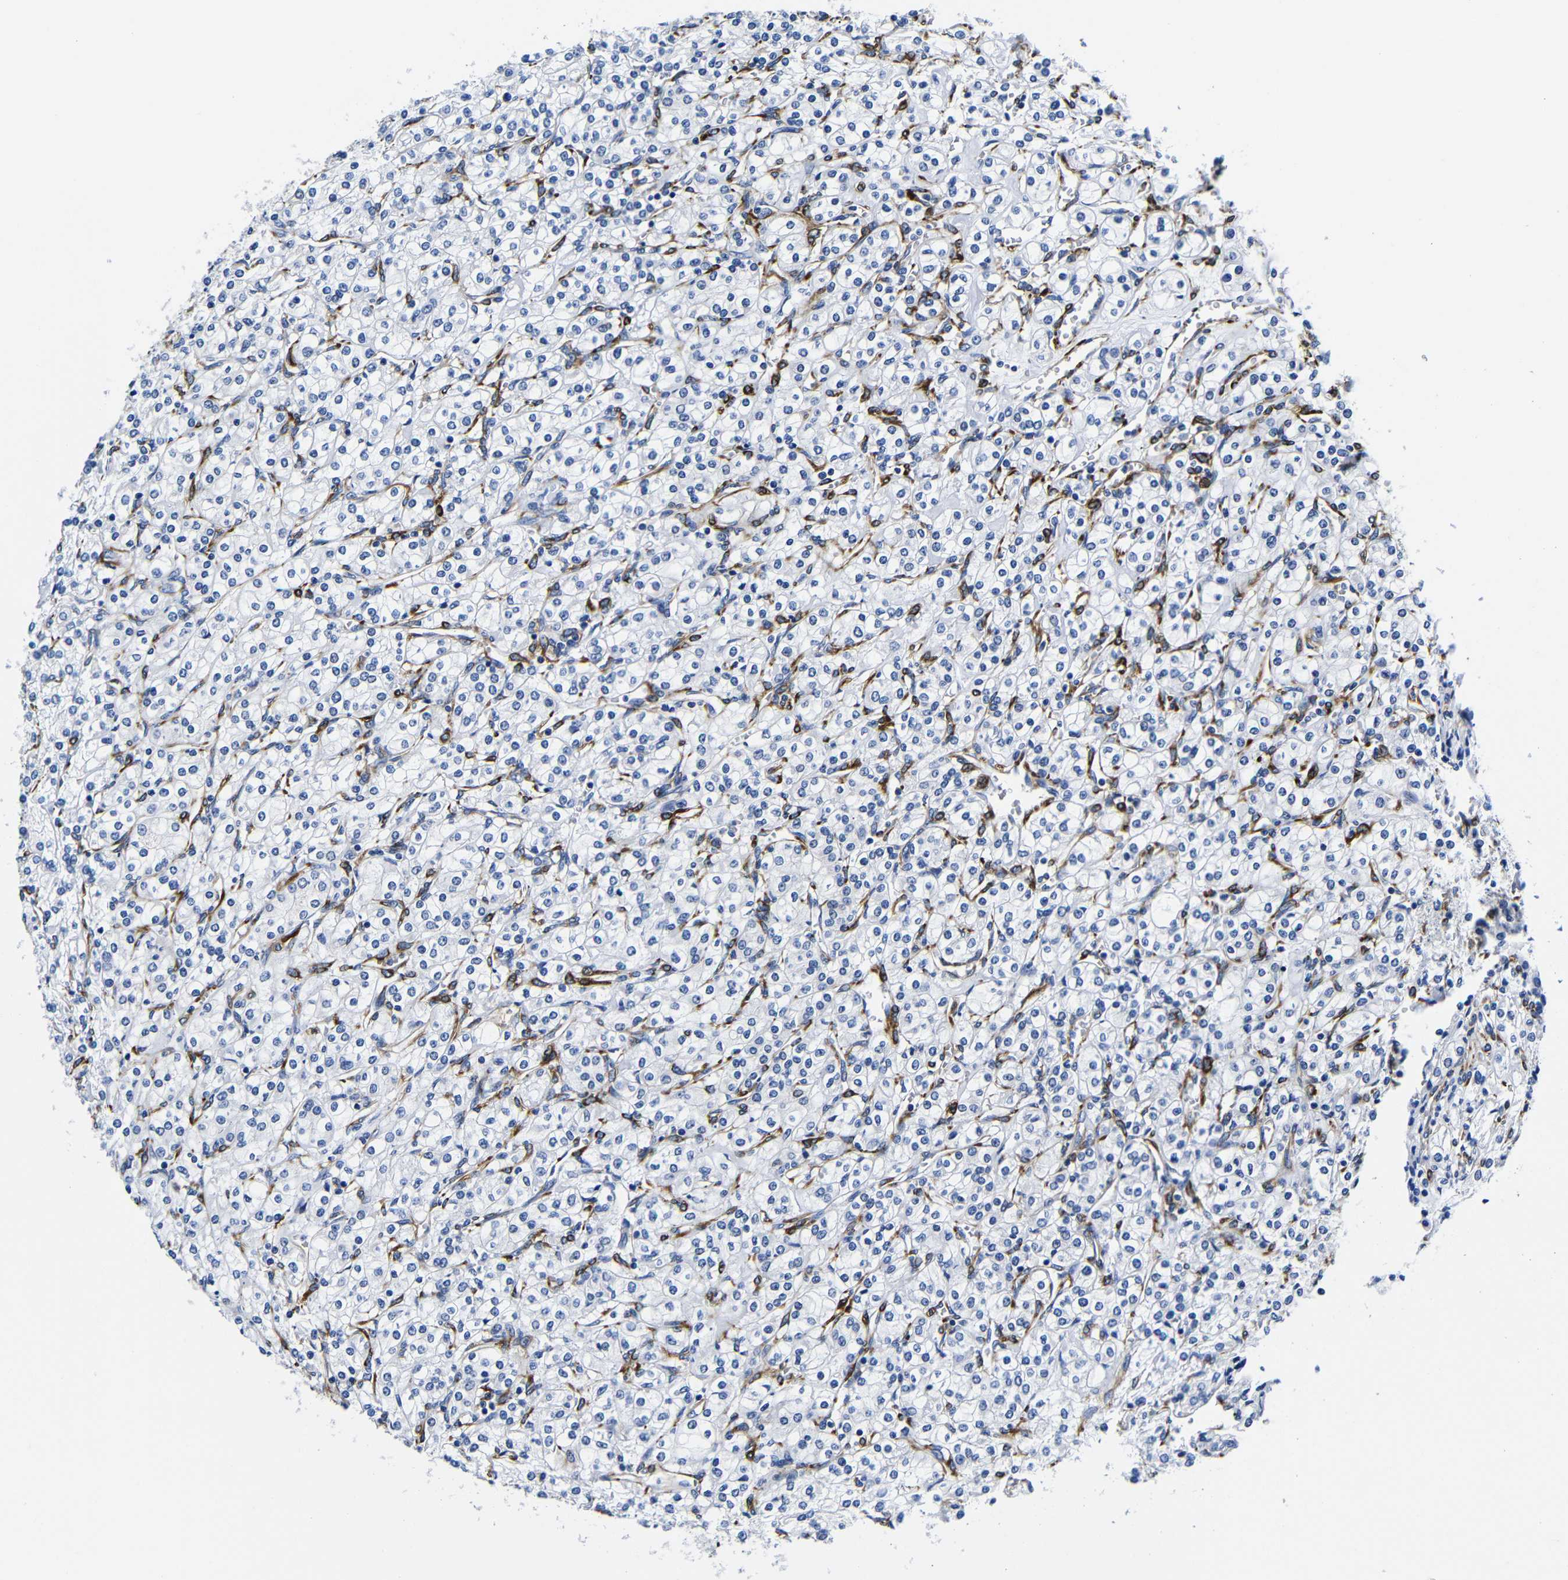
{"staining": {"intensity": "negative", "quantity": "none", "location": "none"}, "tissue": "renal cancer", "cell_type": "Tumor cells", "image_type": "cancer", "snomed": [{"axis": "morphology", "description": "Adenocarcinoma, NOS"}, {"axis": "topography", "description": "Kidney"}], "caption": "This is an immunohistochemistry micrograph of human renal adenocarcinoma. There is no positivity in tumor cells.", "gene": "LRIG1", "patient": {"sex": "male", "age": 77}}